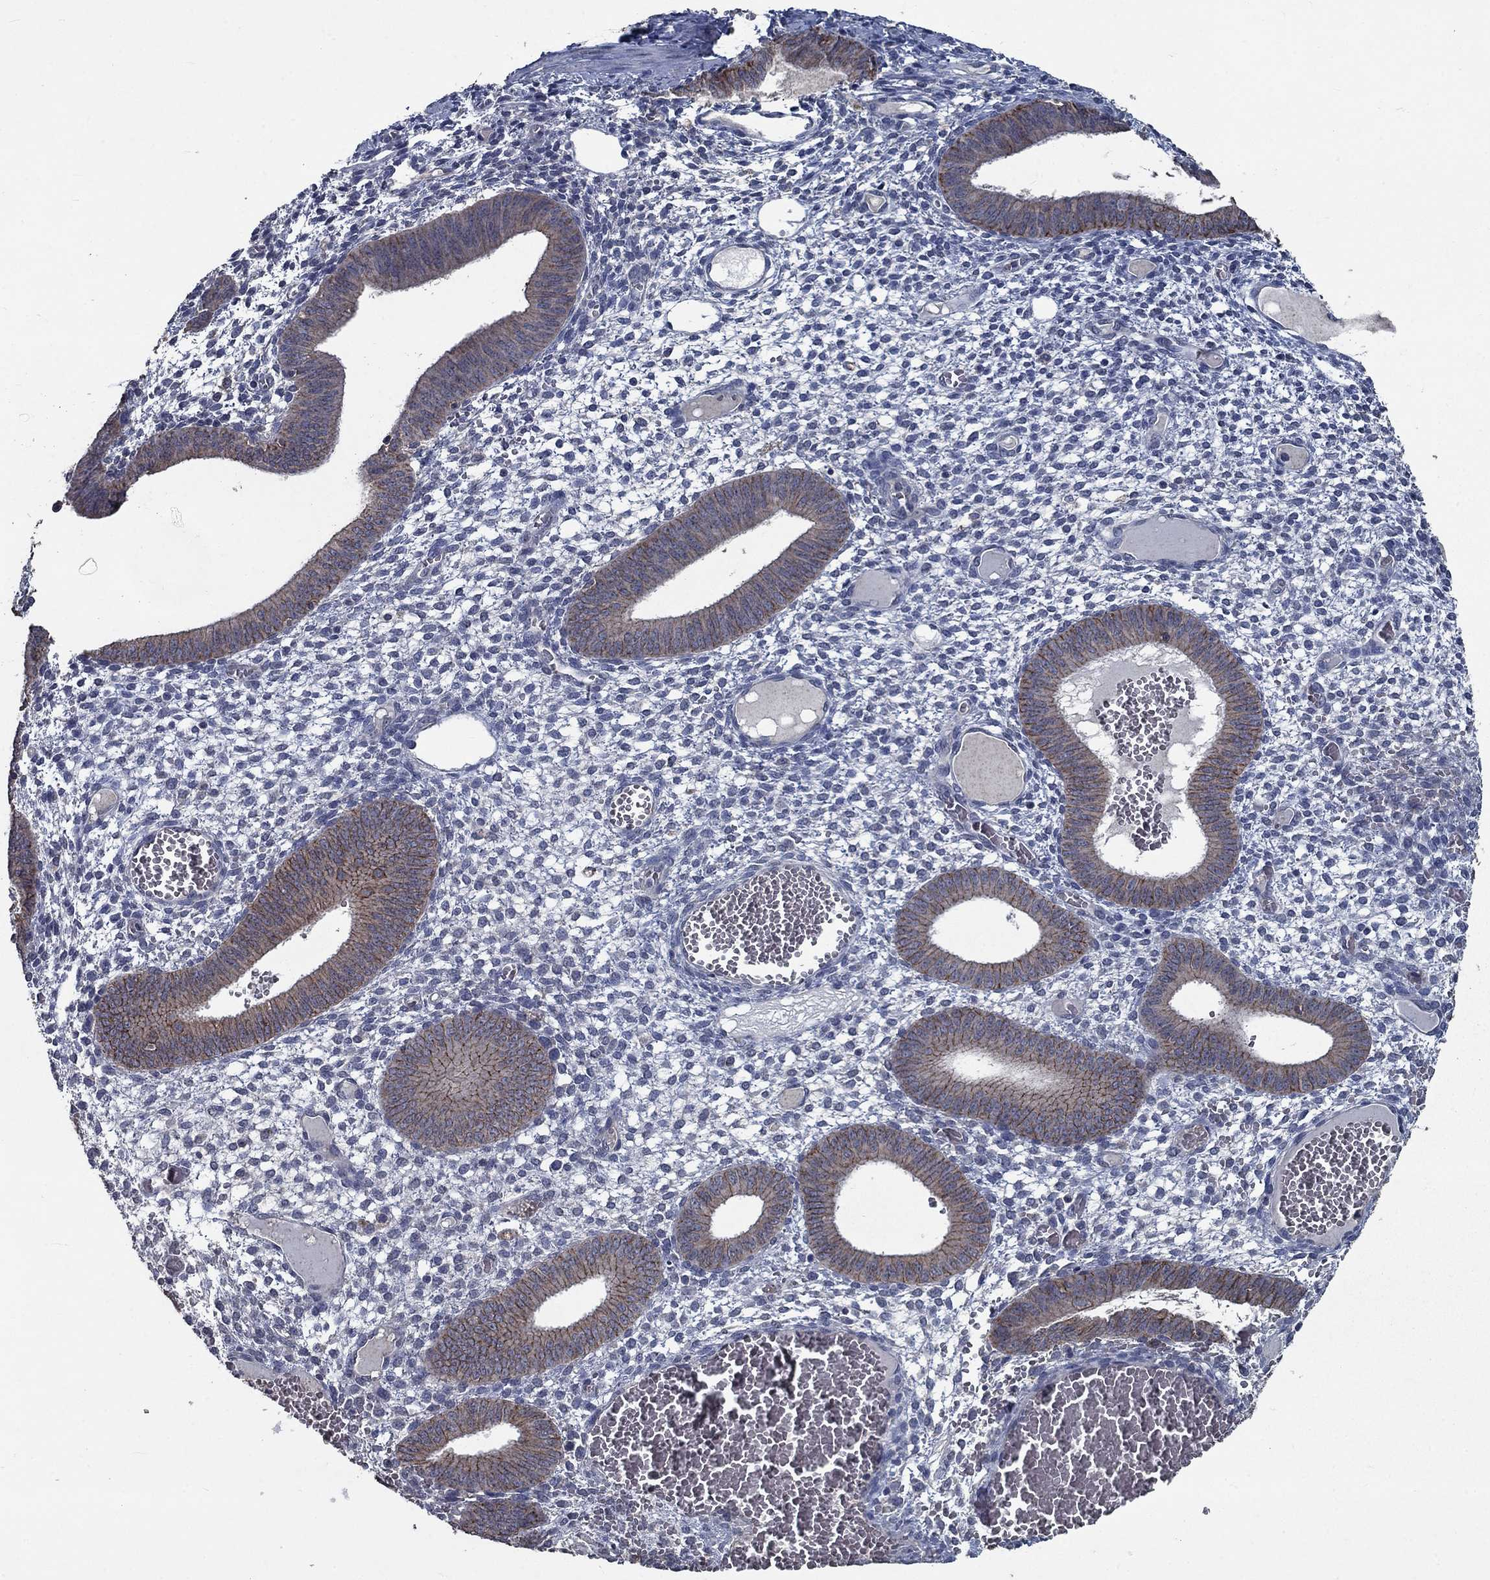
{"staining": {"intensity": "negative", "quantity": "none", "location": "none"}, "tissue": "endometrium", "cell_type": "Cells in endometrial stroma", "image_type": "normal", "snomed": [{"axis": "morphology", "description": "Normal tissue, NOS"}, {"axis": "topography", "description": "Endometrium"}], "caption": "Immunohistochemistry (IHC) photomicrograph of benign endometrium stained for a protein (brown), which reveals no positivity in cells in endometrial stroma. Nuclei are stained in blue.", "gene": "SLC44A1", "patient": {"sex": "female", "age": 42}}